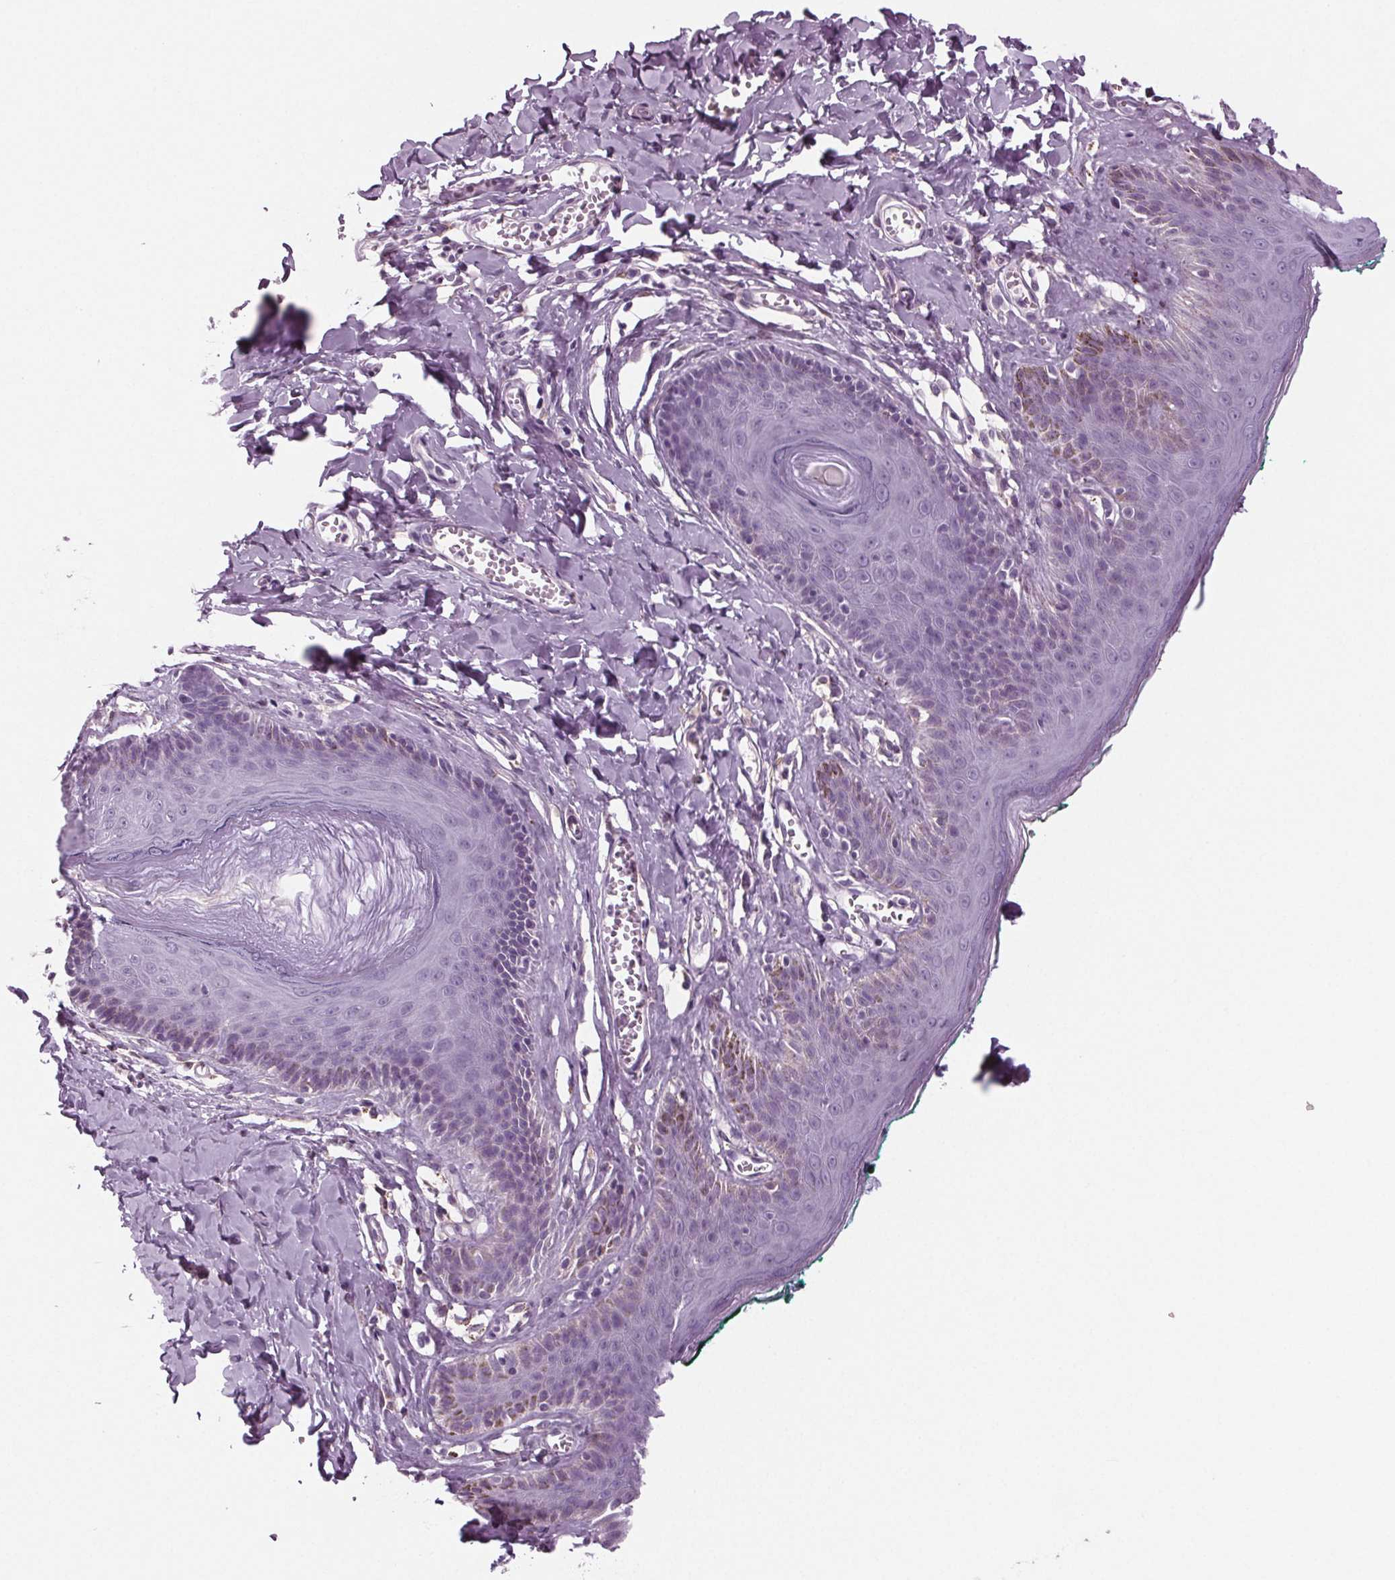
{"staining": {"intensity": "negative", "quantity": "none", "location": "none"}, "tissue": "skin", "cell_type": "Epidermal cells", "image_type": "normal", "snomed": [{"axis": "morphology", "description": "Normal tissue, NOS"}, {"axis": "topography", "description": "Vulva"}, {"axis": "topography", "description": "Peripheral nerve tissue"}], "caption": "Epidermal cells show no significant protein positivity in unremarkable skin. Brightfield microscopy of IHC stained with DAB (3,3'-diaminobenzidine) (brown) and hematoxylin (blue), captured at high magnification.", "gene": "BHLHE22", "patient": {"sex": "female", "age": 66}}